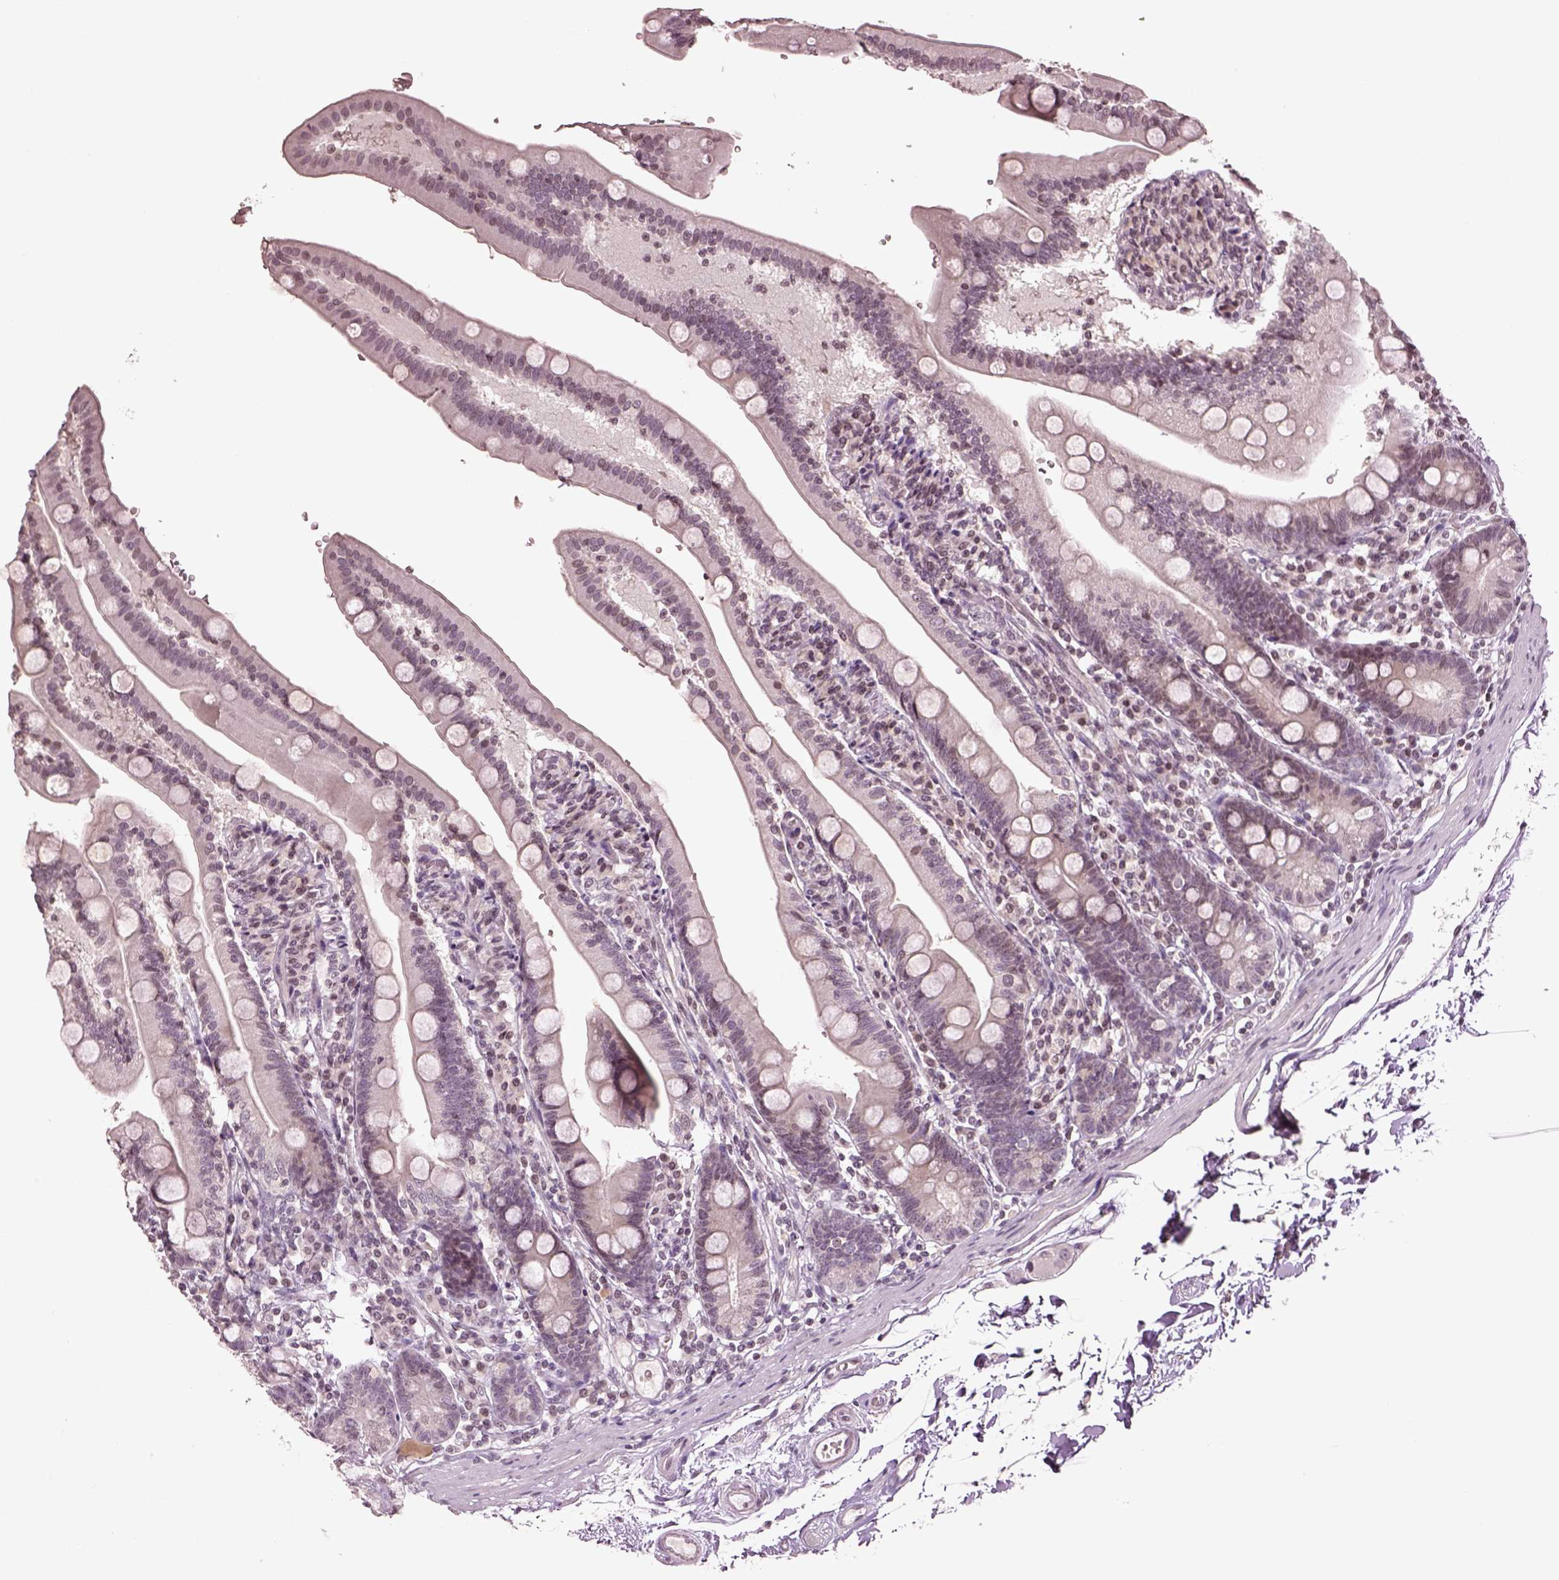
{"staining": {"intensity": "negative", "quantity": "none", "location": "none"}, "tissue": "duodenum", "cell_type": "Glandular cells", "image_type": "normal", "snomed": [{"axis": "morphology", "description": "Normal tissue, NOS"}, {"axis": "topography", "description": "Duodenum"}], "caption": "The image shows no staining of glandular cells in unremarkable duodenum. (DAB IHC with hematoxylin counter stain).", "gene": "GRM4", "patient": {"sex": "female", "age": 67}}